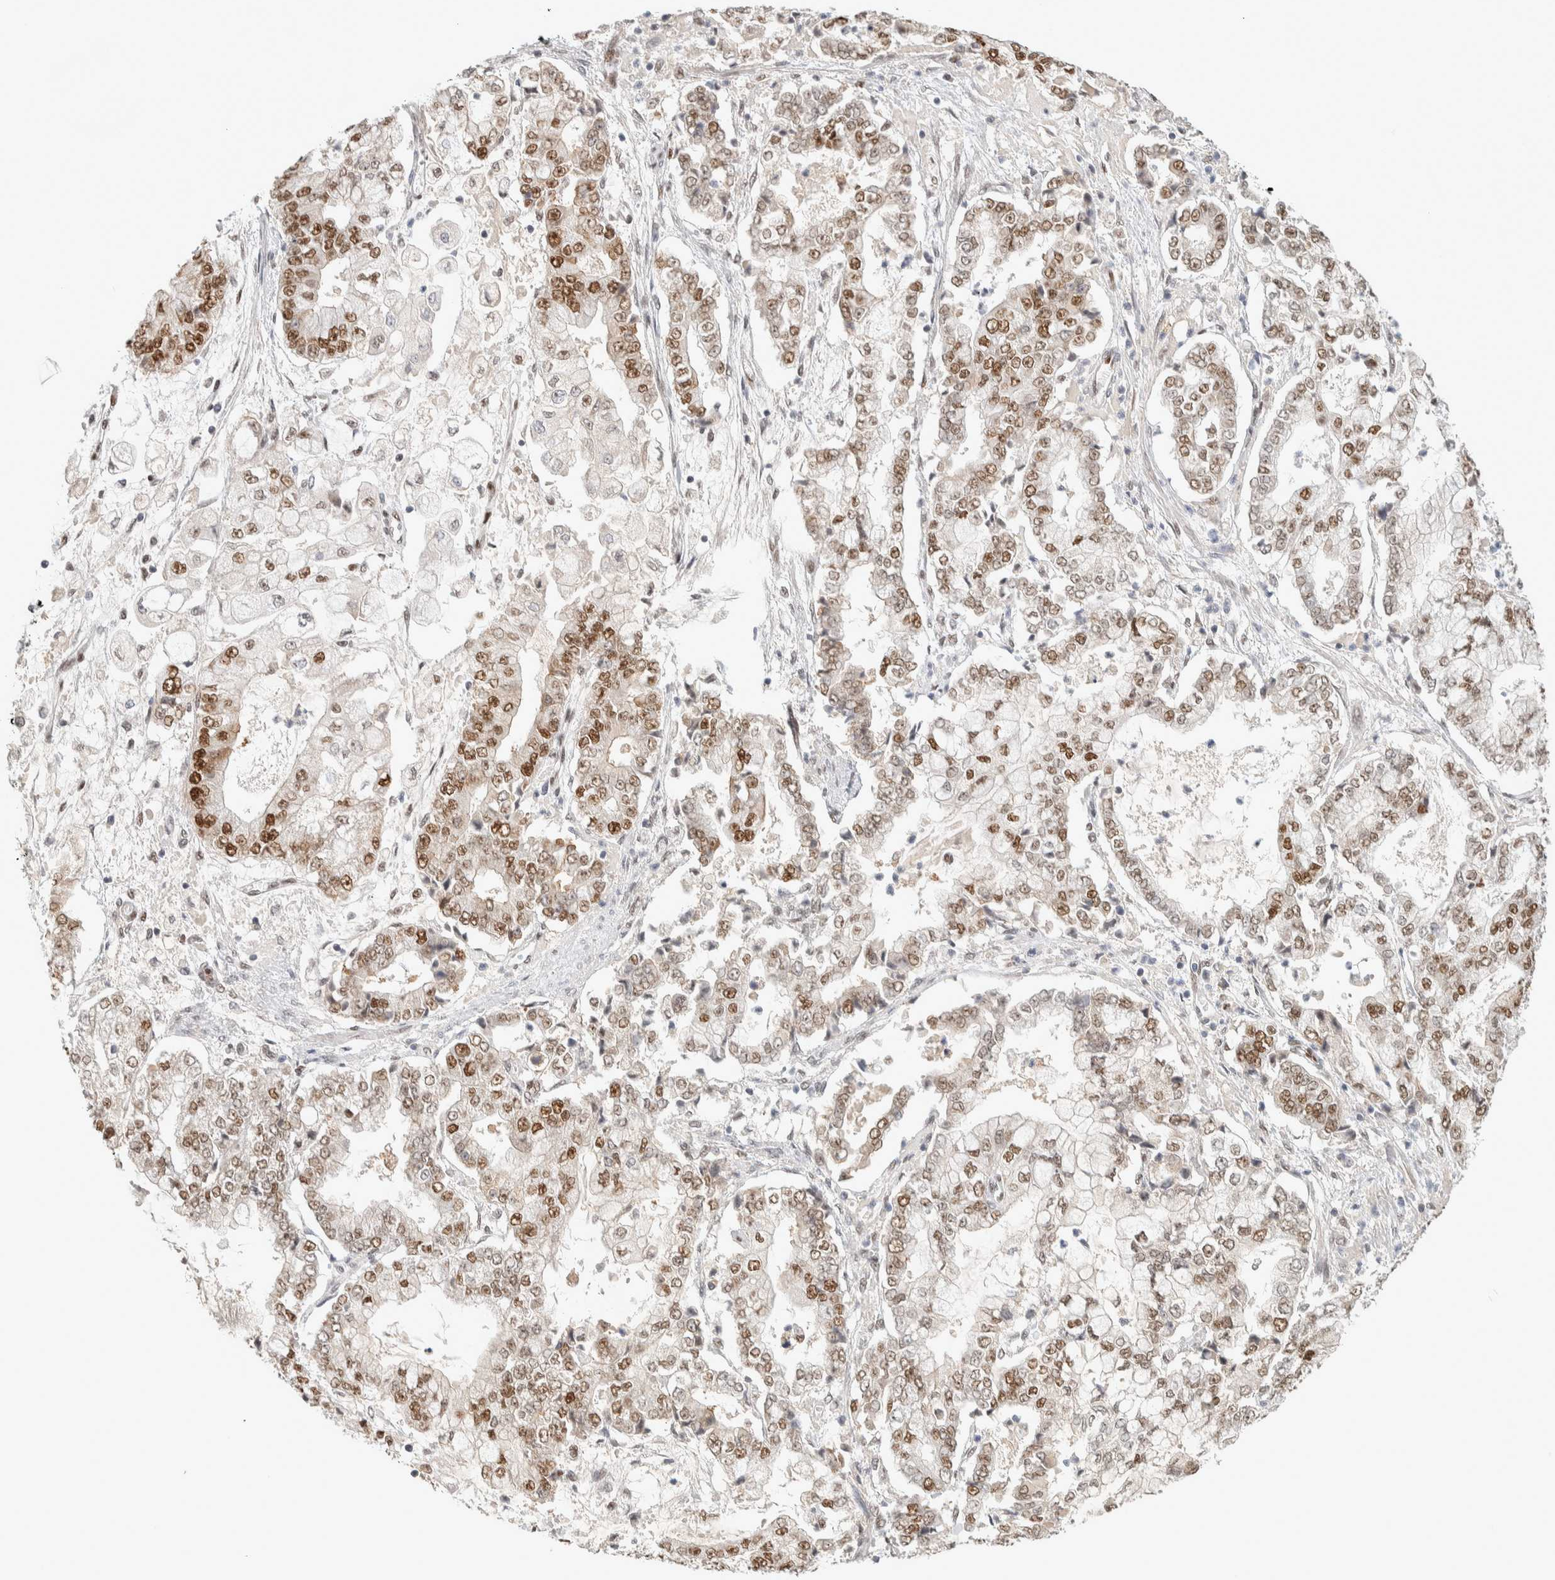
{"staining": {"intensity": "moderate", "quantity": ">75%", "location": "nuclear"}, "tissue": "stomach cancer", "cell_type": "Tumor cells", "image_type": "cancer", "snomed": [{"axis": "morphology", "description": "Adenocarcinoma, NOS"}, {"axis": "topography", "description": "Stomach"}], "caption": "This image shows stomach adenocarcinoma stained with immunohistochemistry to label a protein in brown. The nuclear of tumor cells show moderate positivity for the protein. Nuclei are counter-stained blue.", "gene": "PUS7", "patient": {"sex": "male", "age": 76}}